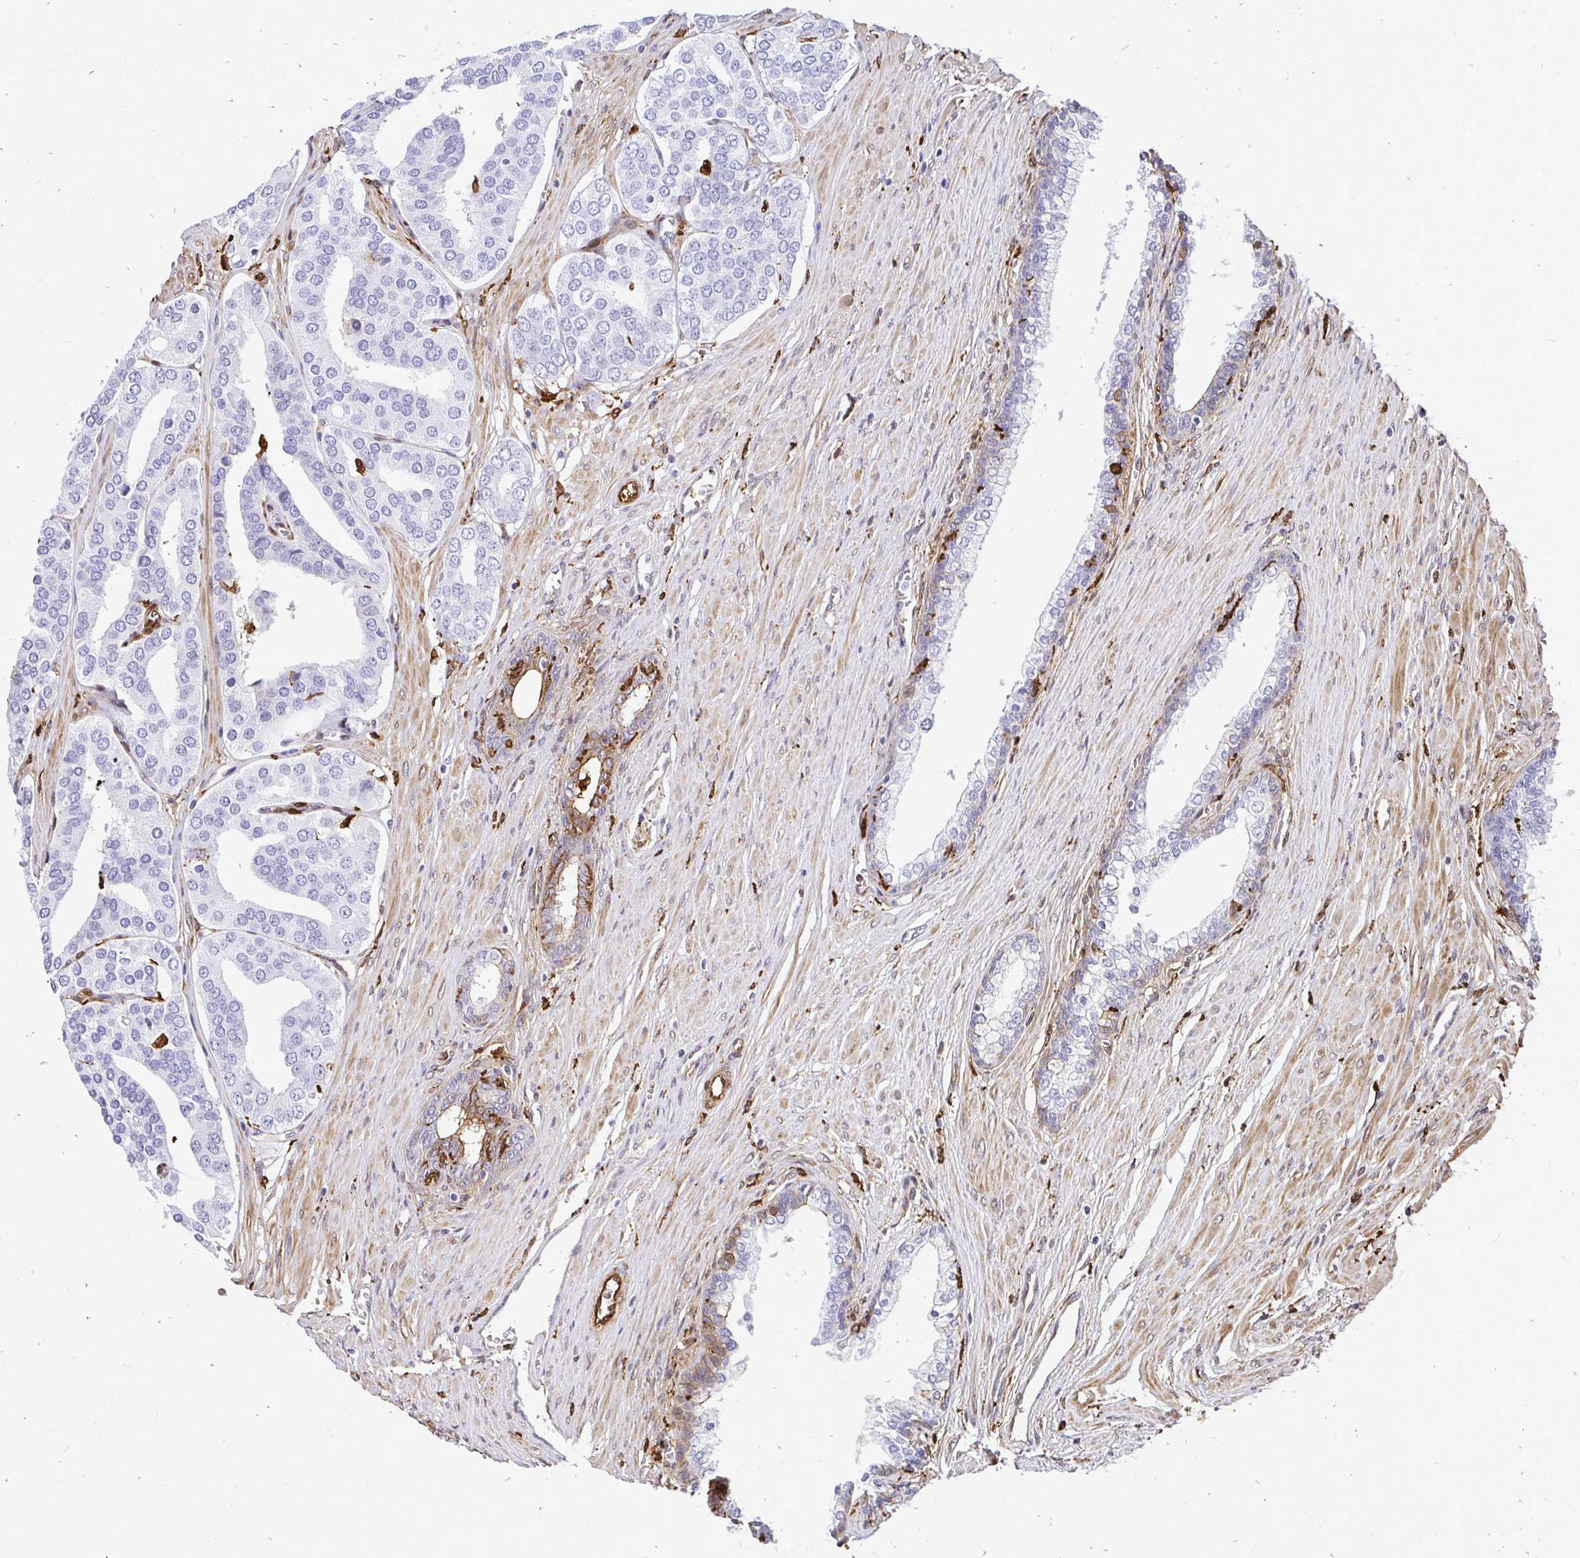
{"staining": {"intensity": "negative", "quantity": "none", "location": "none"}, "tissue": "prostate cancer", "cell_type": "Tumor cells", "image_type": "cancer", "snomed": [{"axis": "morphology", "description": "Adenocarcinoma, High grade"}, {"axis": "topography", "description": "Prostate"}], "caption": "Image shows no protein staining in tumor cells of prostate high-grade adenocarcinoma tissue.", "gene": "GSN", "patient": {"sex": "male", "age": 58}}